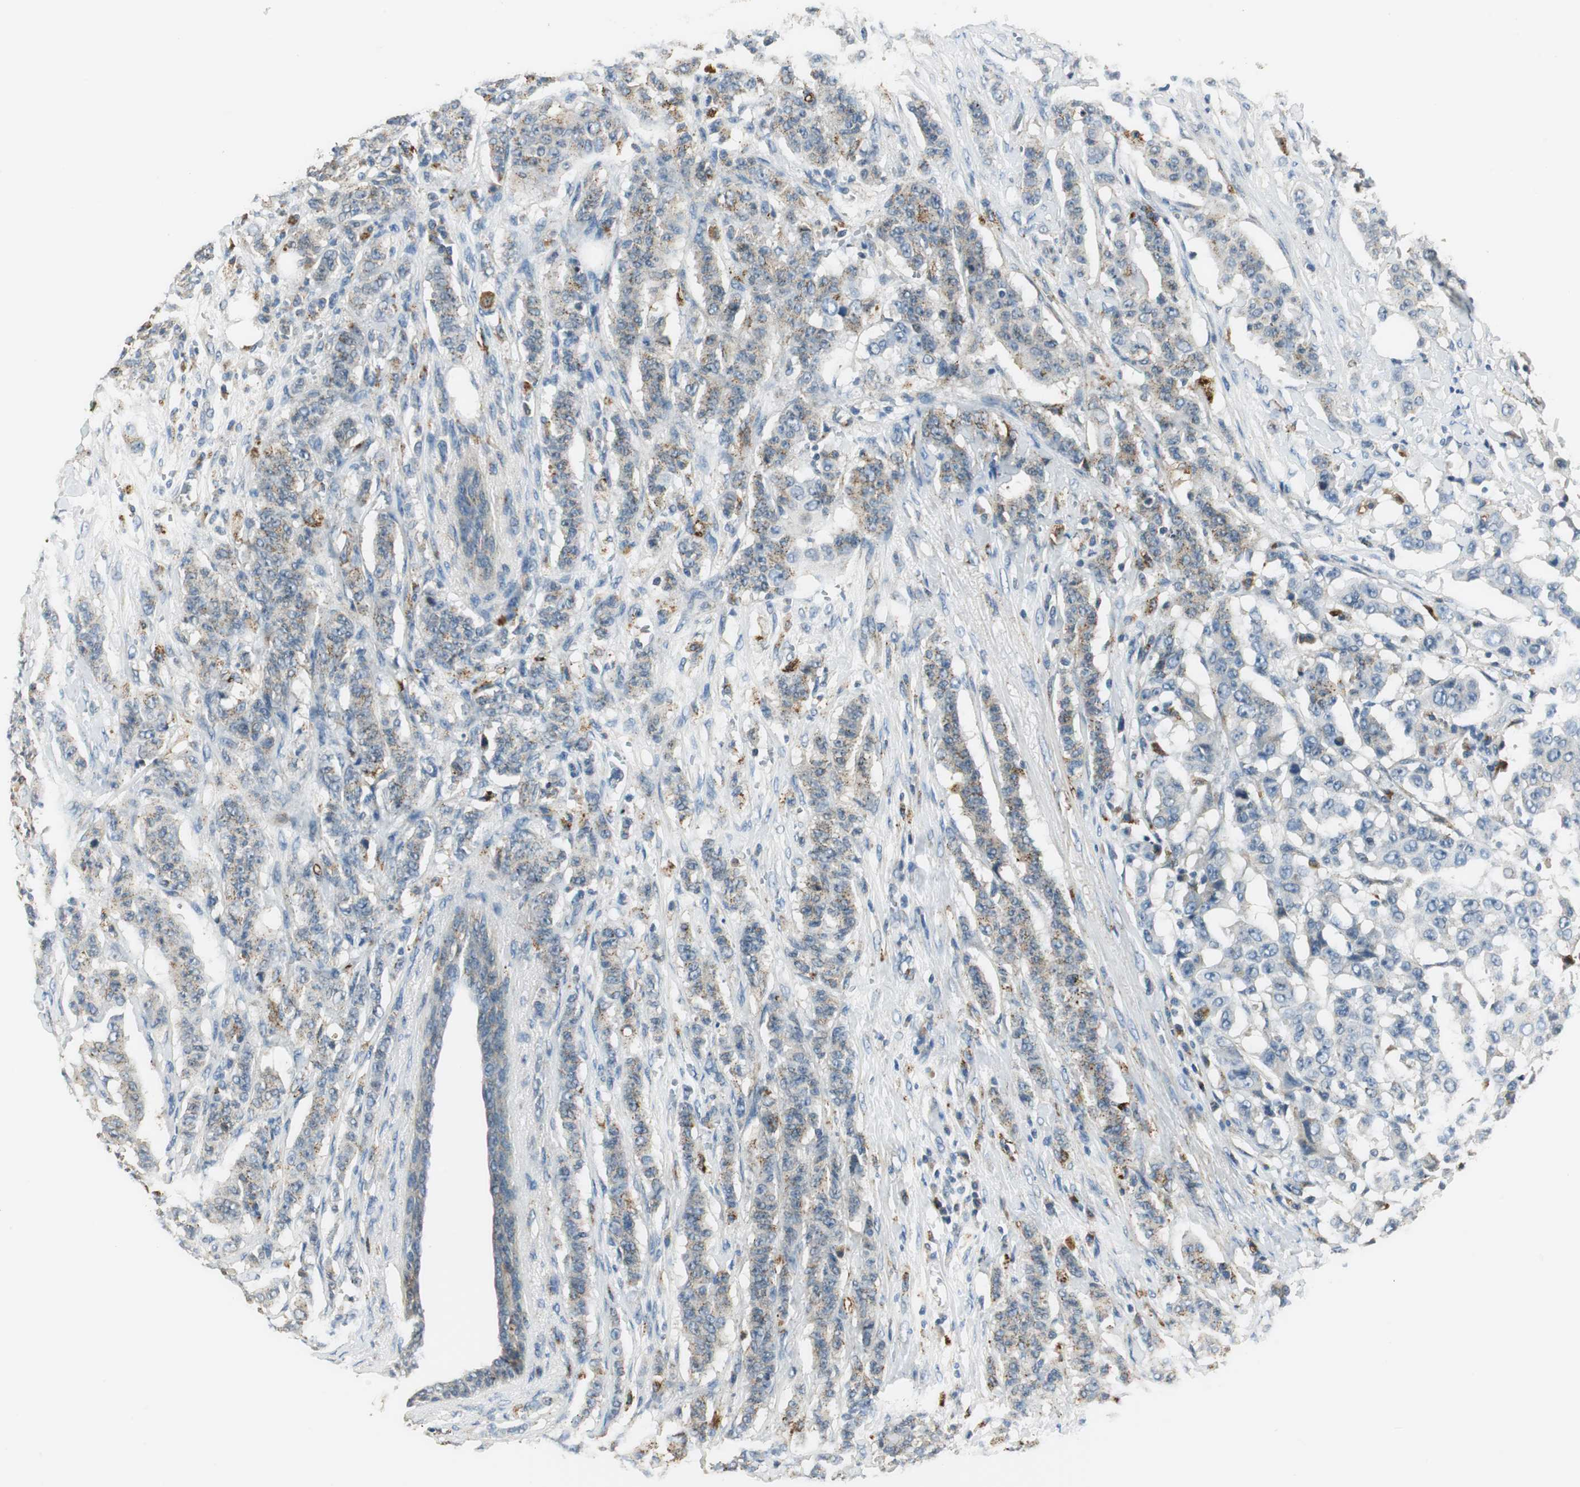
{"staining": {"intensity": "weak", "quantity": "<25%", "location": "cytoplasmic/membranous"}, "tissue": "breast cancer", "cell_type": "Tumor cells", "image_type": "cancer", "snomed": [{"axis": "morphology", "description": "Duct carcinoma"}, {"axis": "topography", "description": "Breast"}], "caption": "Immunohistochemistry image of human infiltrating ductal carcinoma (breast) stained for a protein (brown), which reveals no expression in tumor cells. (DAB immunohistochemistry, high magnification).", "gene": "NIT1", "patient": {"sex": "female", "age": 40}}